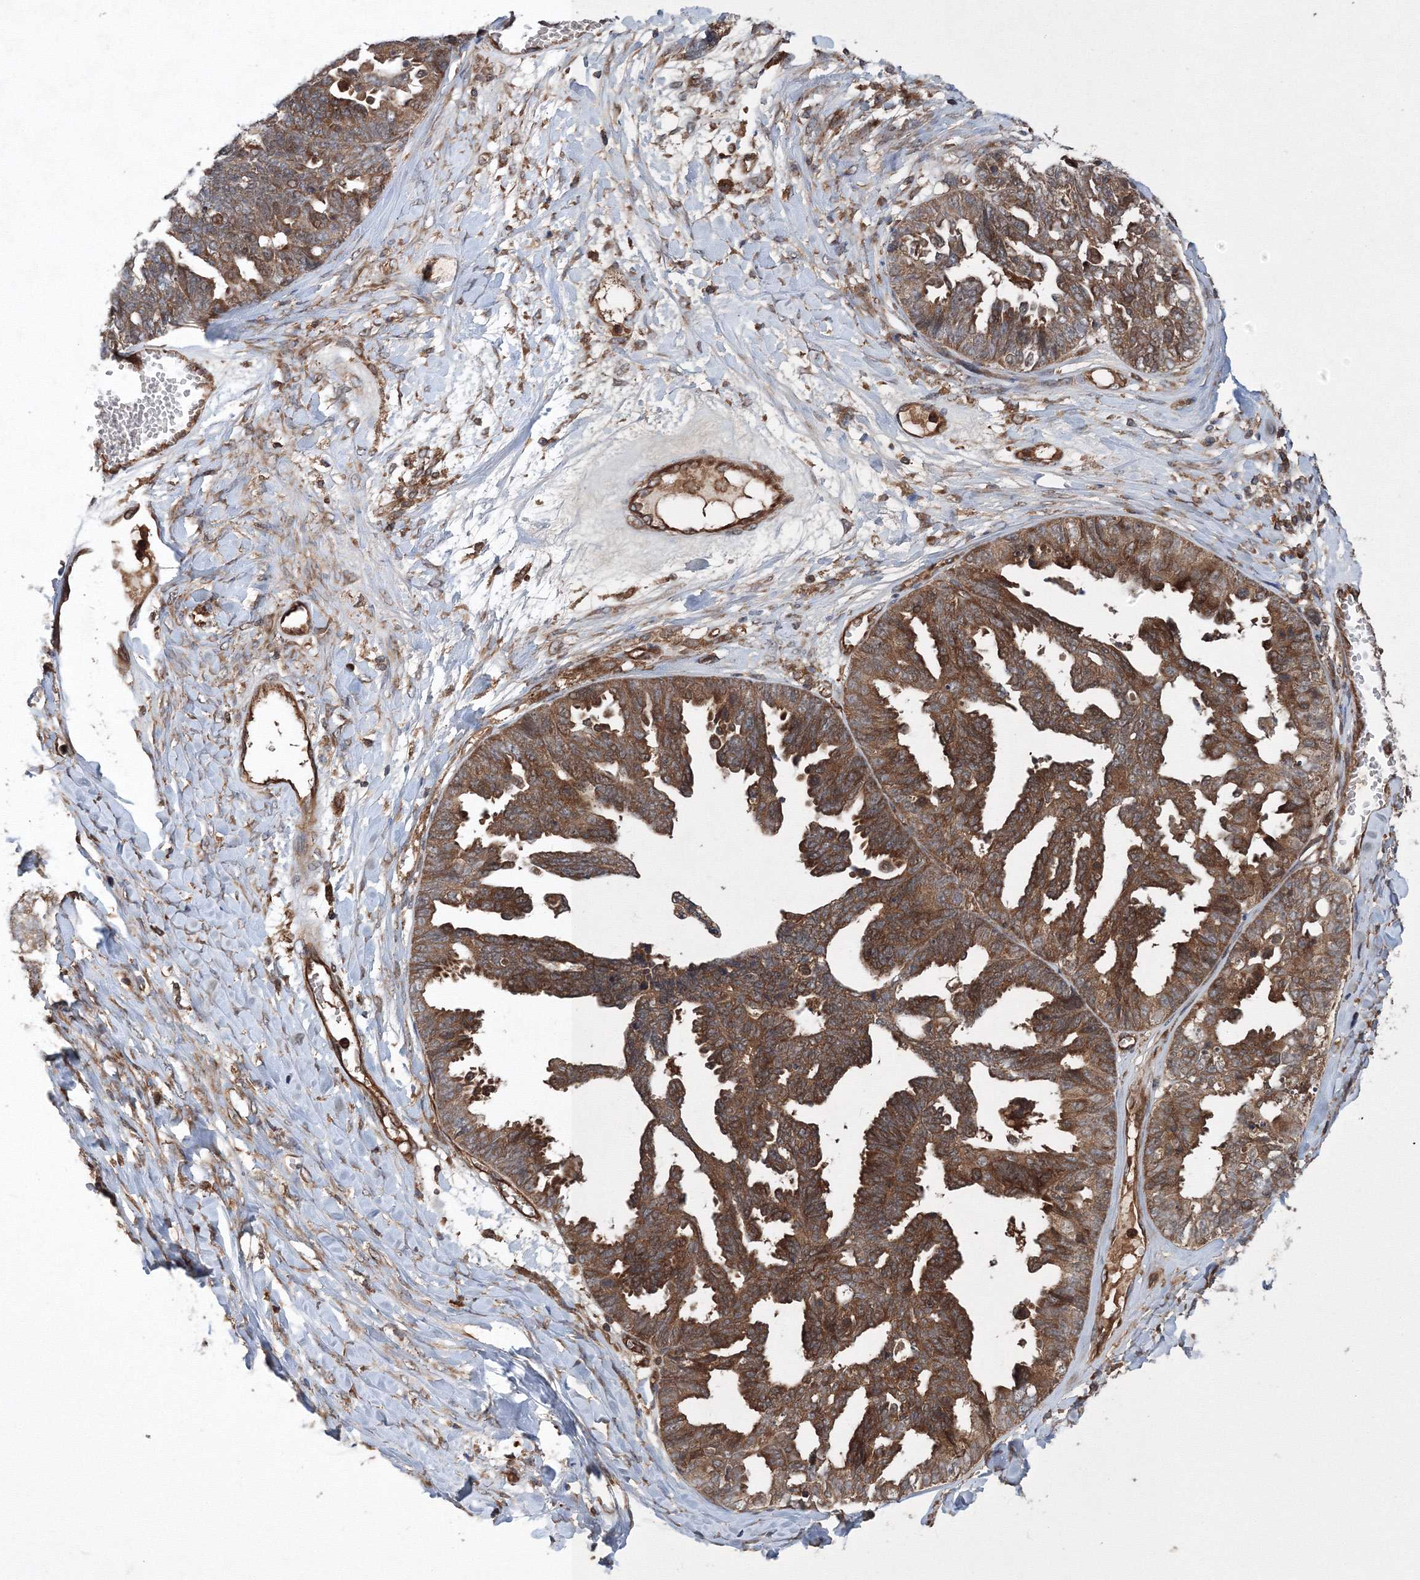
{"staining": {"intensity": "moderate", "quantity": ">75%", "location": "cytoplasmic/membranous"}, "tissue": "ovarian cancer", "cell_type": "Tumor cells", "image_type": "cancer", "snomed": [{"axis": "morphology", "description": "Cystadenocarcinoma, serous, NOS"}, {"axis": "topography", "description": "Ovary"}], "caption": "Immunohistochemical staining of human ovarian serous cystadenocarcinoma displays moderate cytoplasmic/membranous protein expression in about >75% of tumor cells.", "gene": "ATG3", "patient": {"sex": "female", "age": 79}}